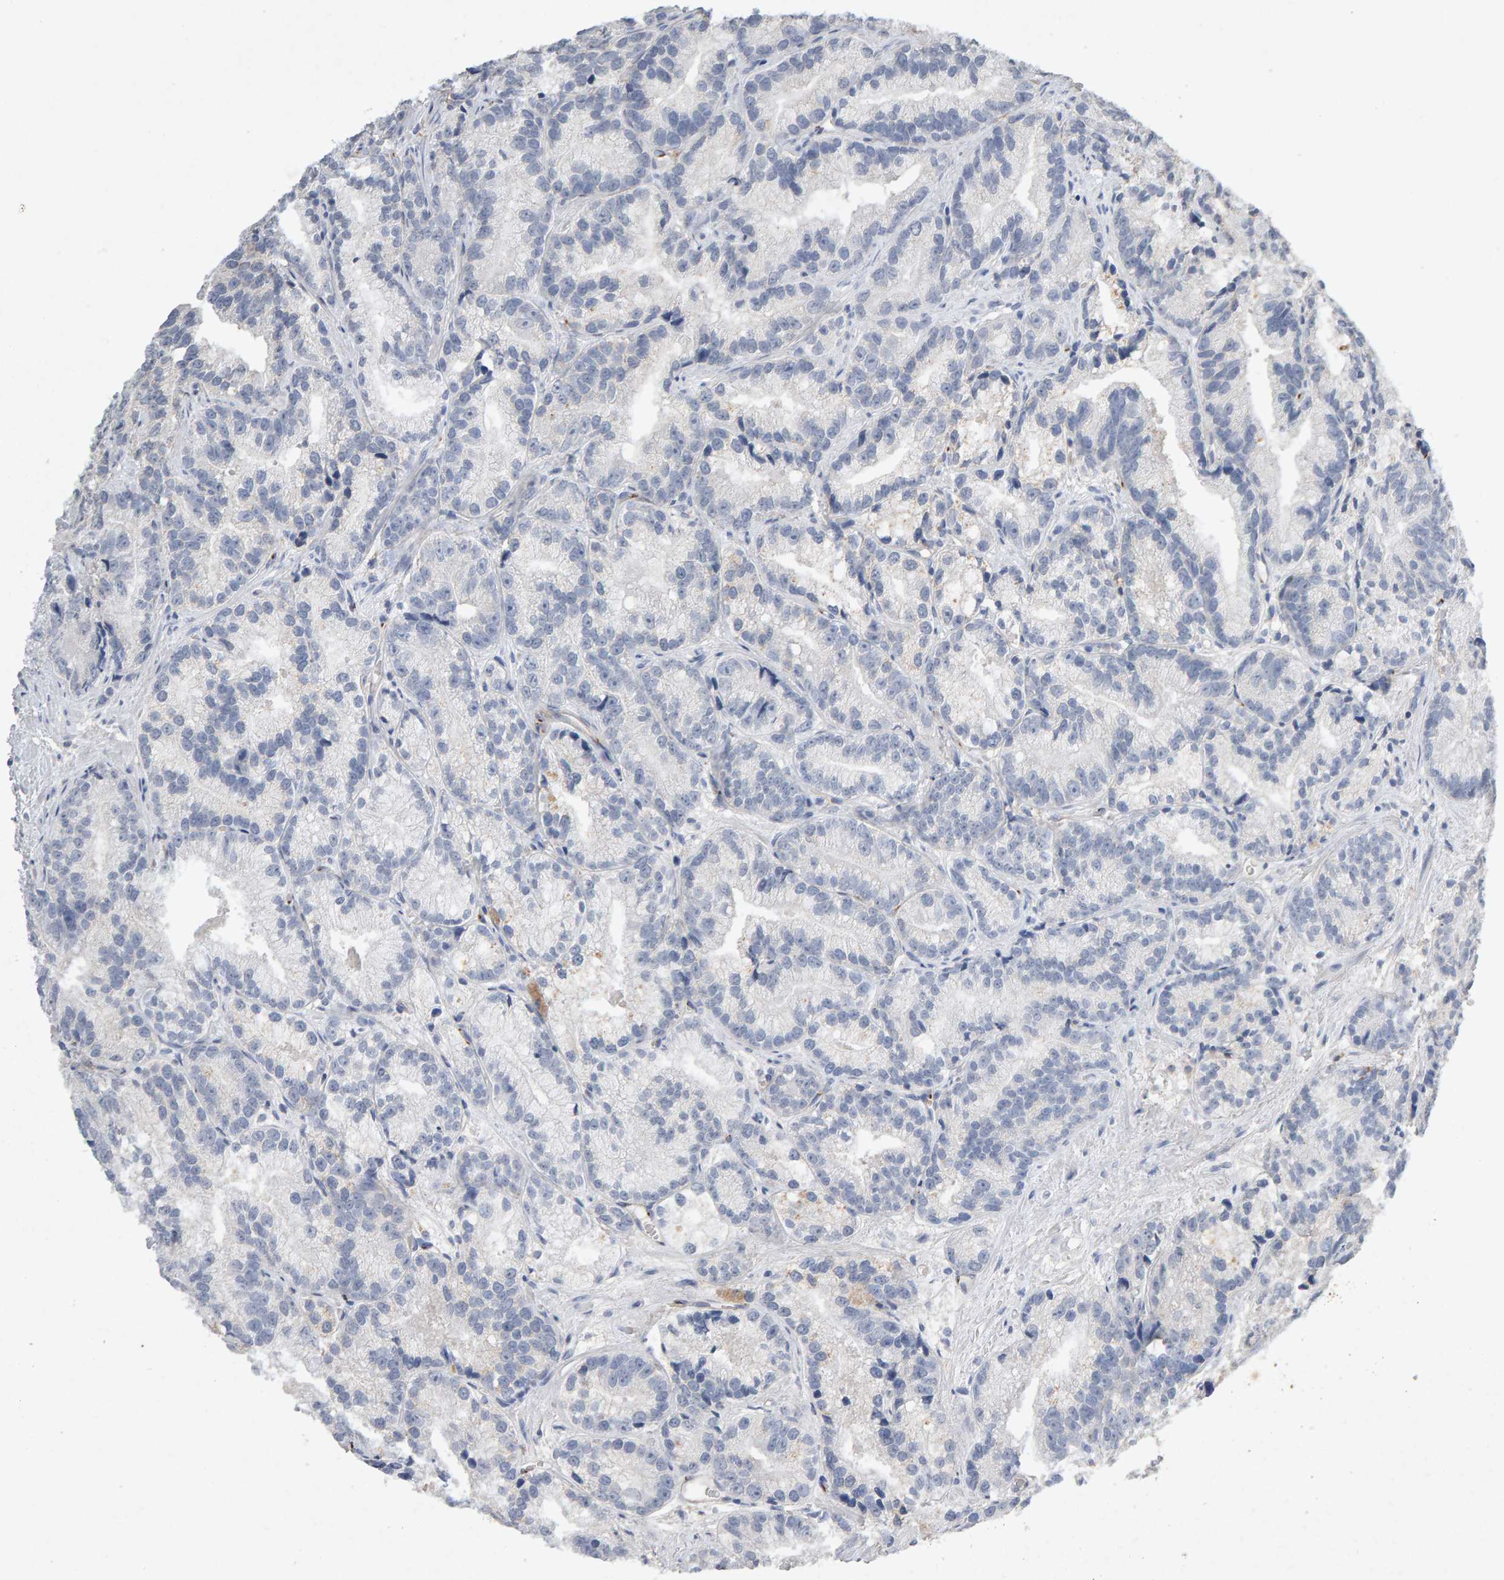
{"staining": {"intensity": "negative", "quantity": "none", "location": "none"}, "tissue": "prostate cancer", "cell_type": "Tumor cells", "image_type": "cancer", "snomed": [{"axis": "morphology", "description": "Adenocarcinoma, Low grade"}, {"axis": "topography", "description": "Prostate"}], "caption": "High power microscopy histopathology image of an immunohistochemistry photomicrograph of prostate cancer, revealing no significant expression in tumor cells.", "gene": "PTPRM", "patient": {"sex": "male", "age": 89}}